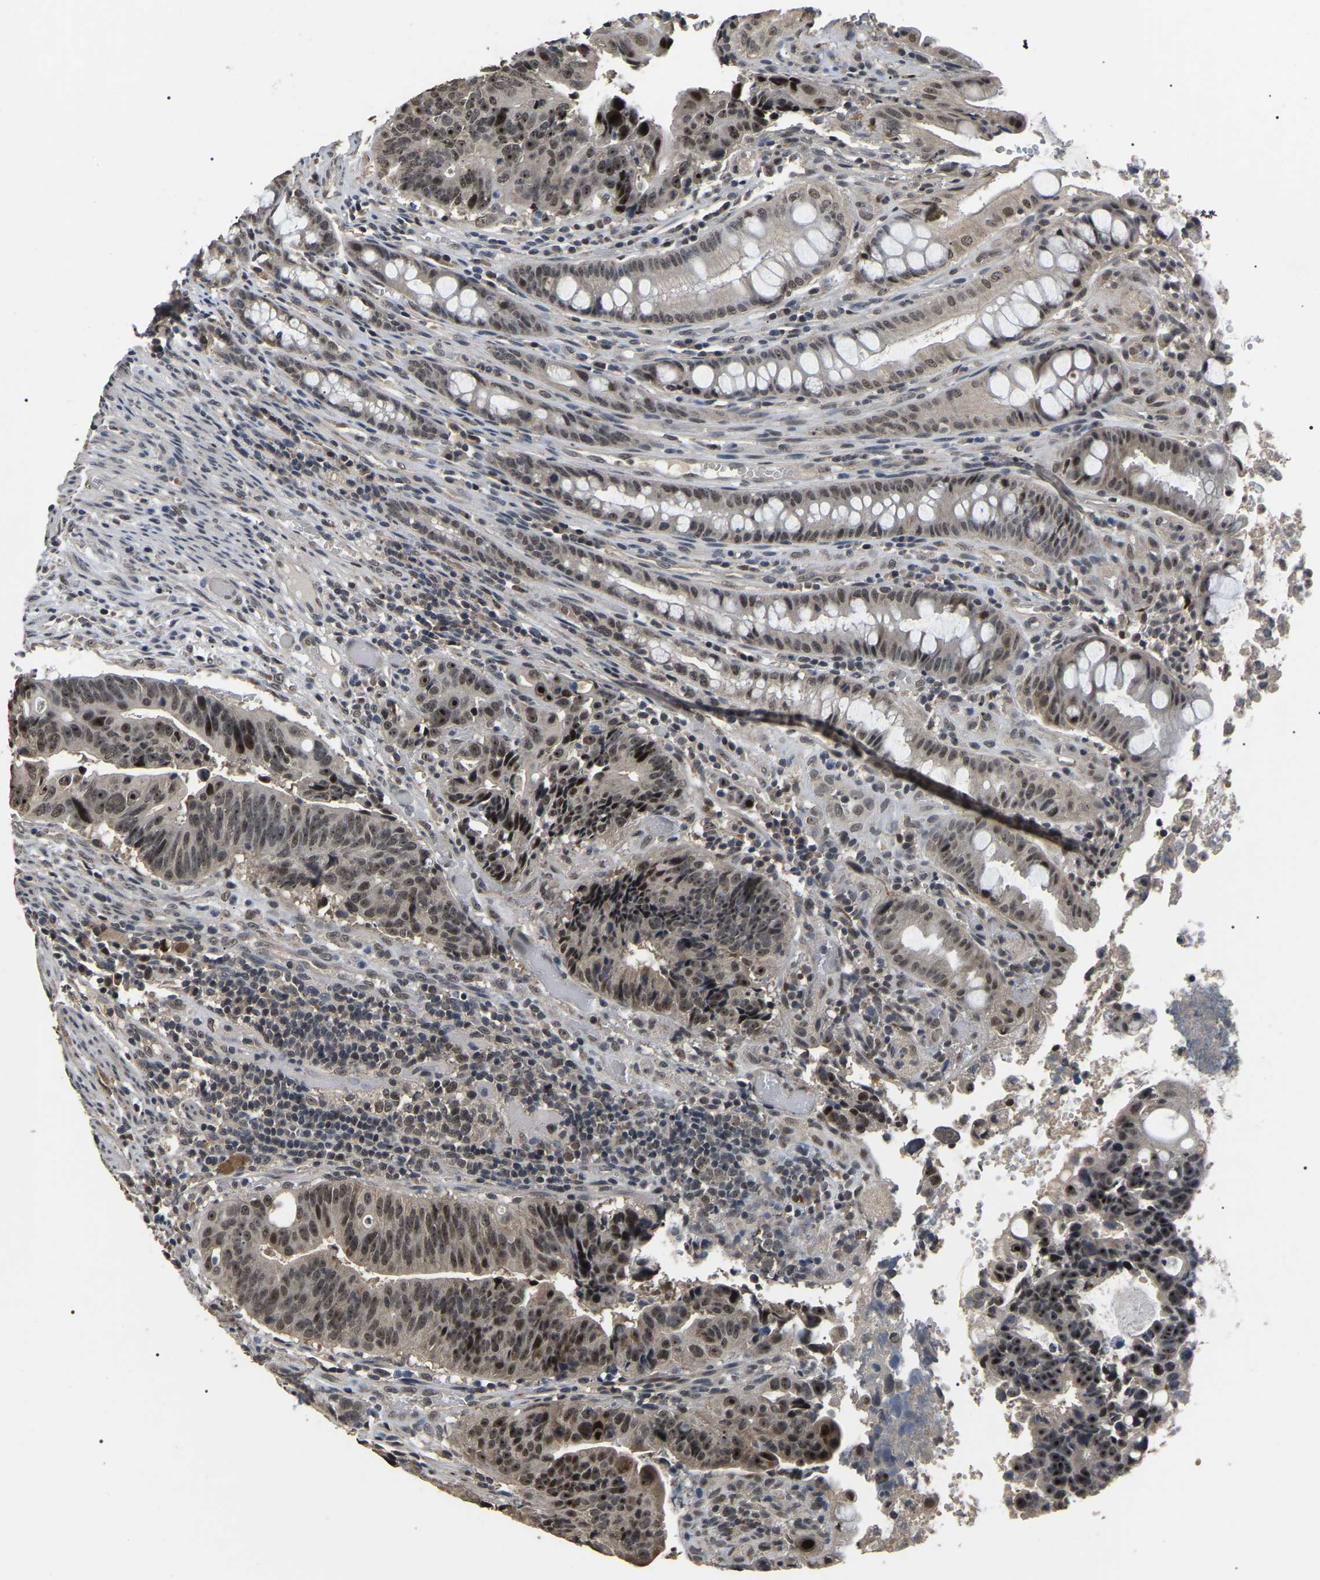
{"staining": {"intensity": "moderate", "quantity": ">75%", "location": "nuclear"}, "tissue": "colorectal cancer", "cell_type": "Tumor cells", "image_type": "cancer", "snomed": [{"axis": "morphology", "description": "Adenocarcinoma, NOS"}, {"axis": "topography", "description": "Colon"}], "caption": "A brown stain shows moderate nuclear expression of a protein in human colorectal cancer (adenocarcinoma) tumor cells.", "gene": "PPM1E", "patient": {"sex": "female", "age": 57}}